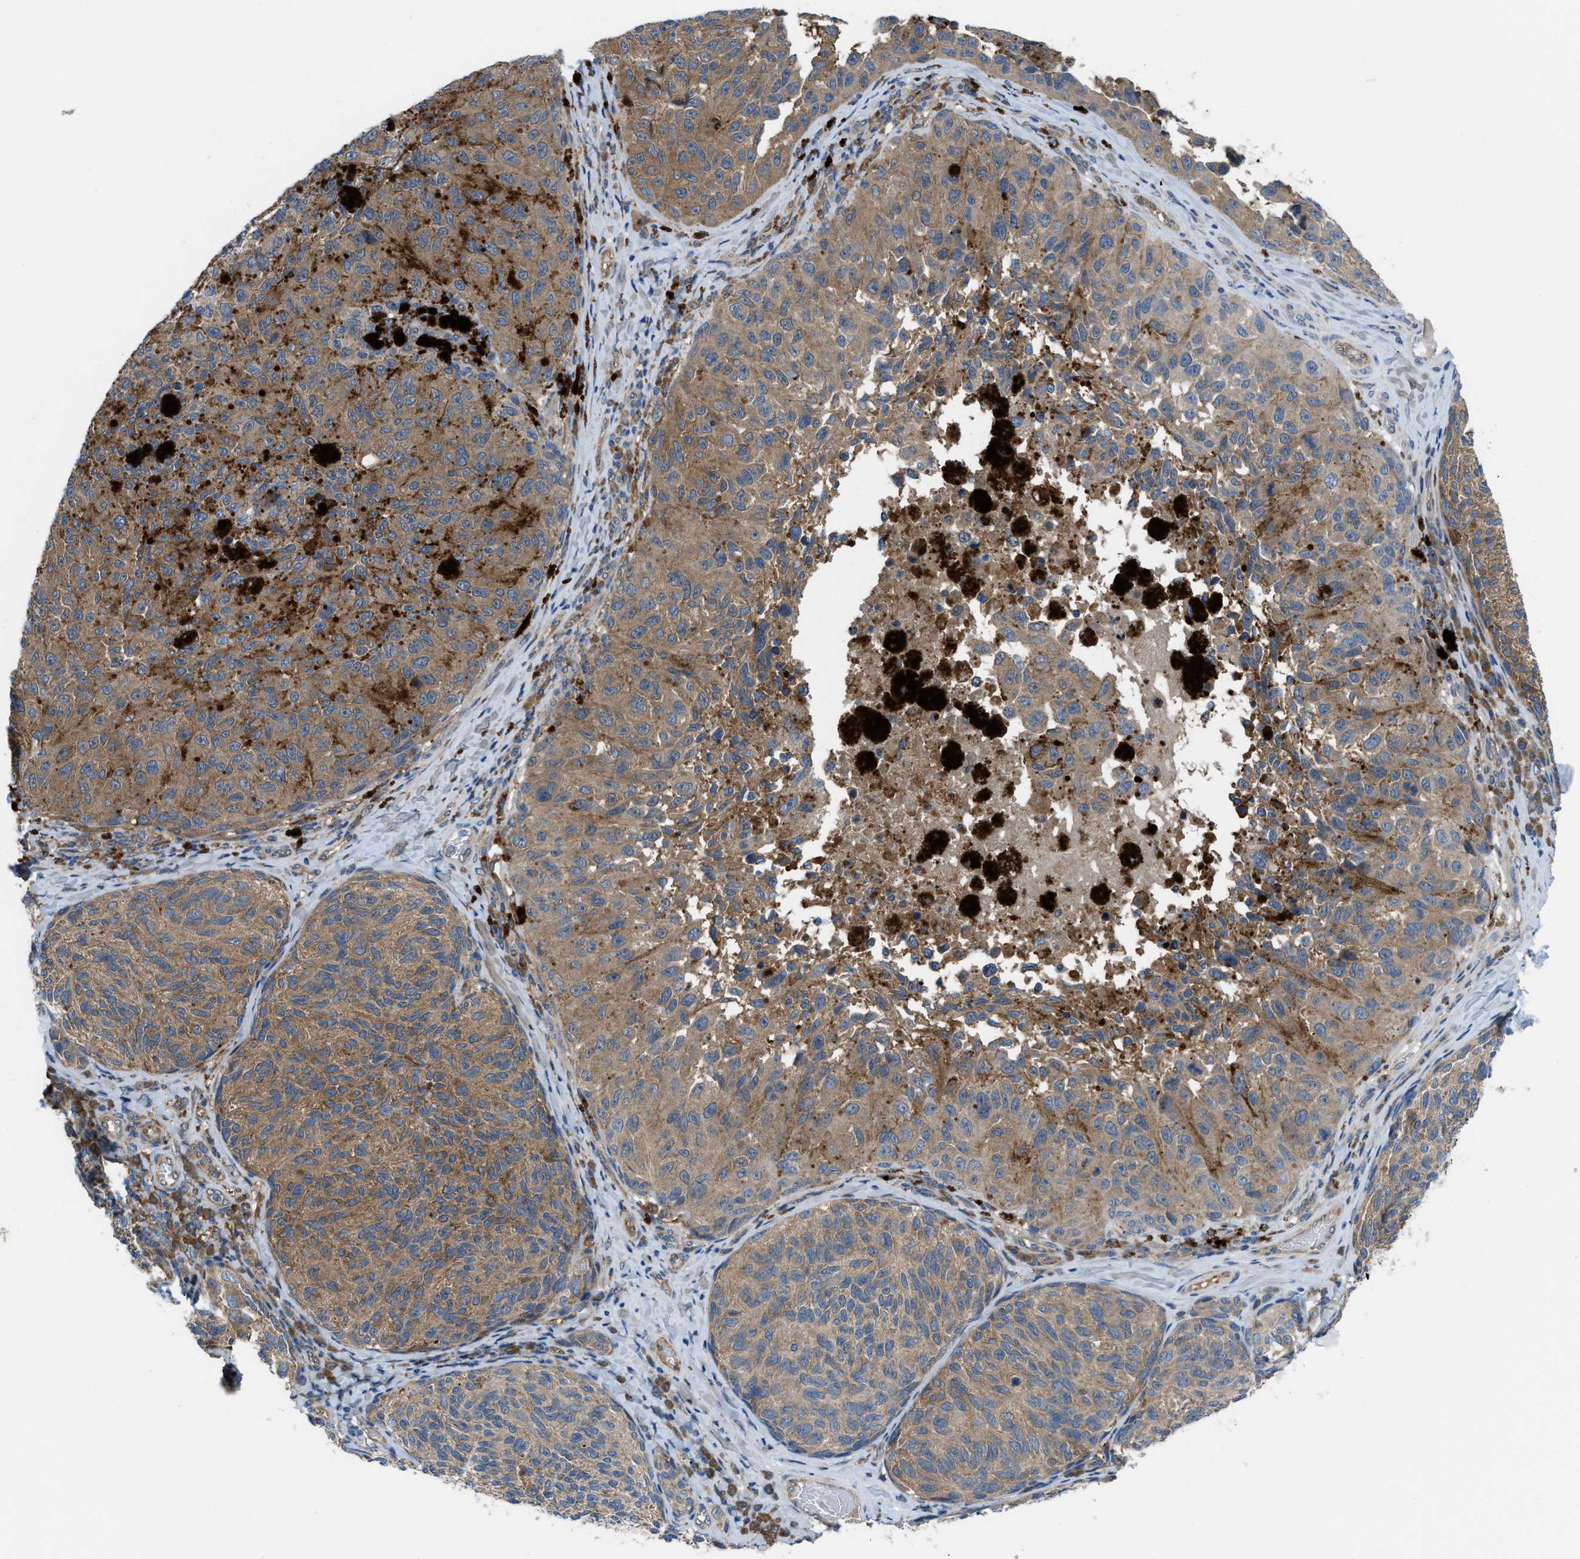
{"staining": {"intensity": "moderate", "quantity": ">75%", "location": "cytoplasmic/membranous"}, "tissue": "melanoma", "cell_type": "Tumor cells", "image_type": "cancer", "snomed": [{"axis": "morphology", "description": "Malignant melanoma, NOS"}, {"axis": "topography", "description": "Skin"}], "caption": "A micrograph of melanoma stained for a protein displays moderate cytoplasmic/membranous brown staining in tumor cells. (IHC, brightfield microscopy, high magnification).", "gene": "BAZ2B", "patient": {"sex": "female", "age": 73}}